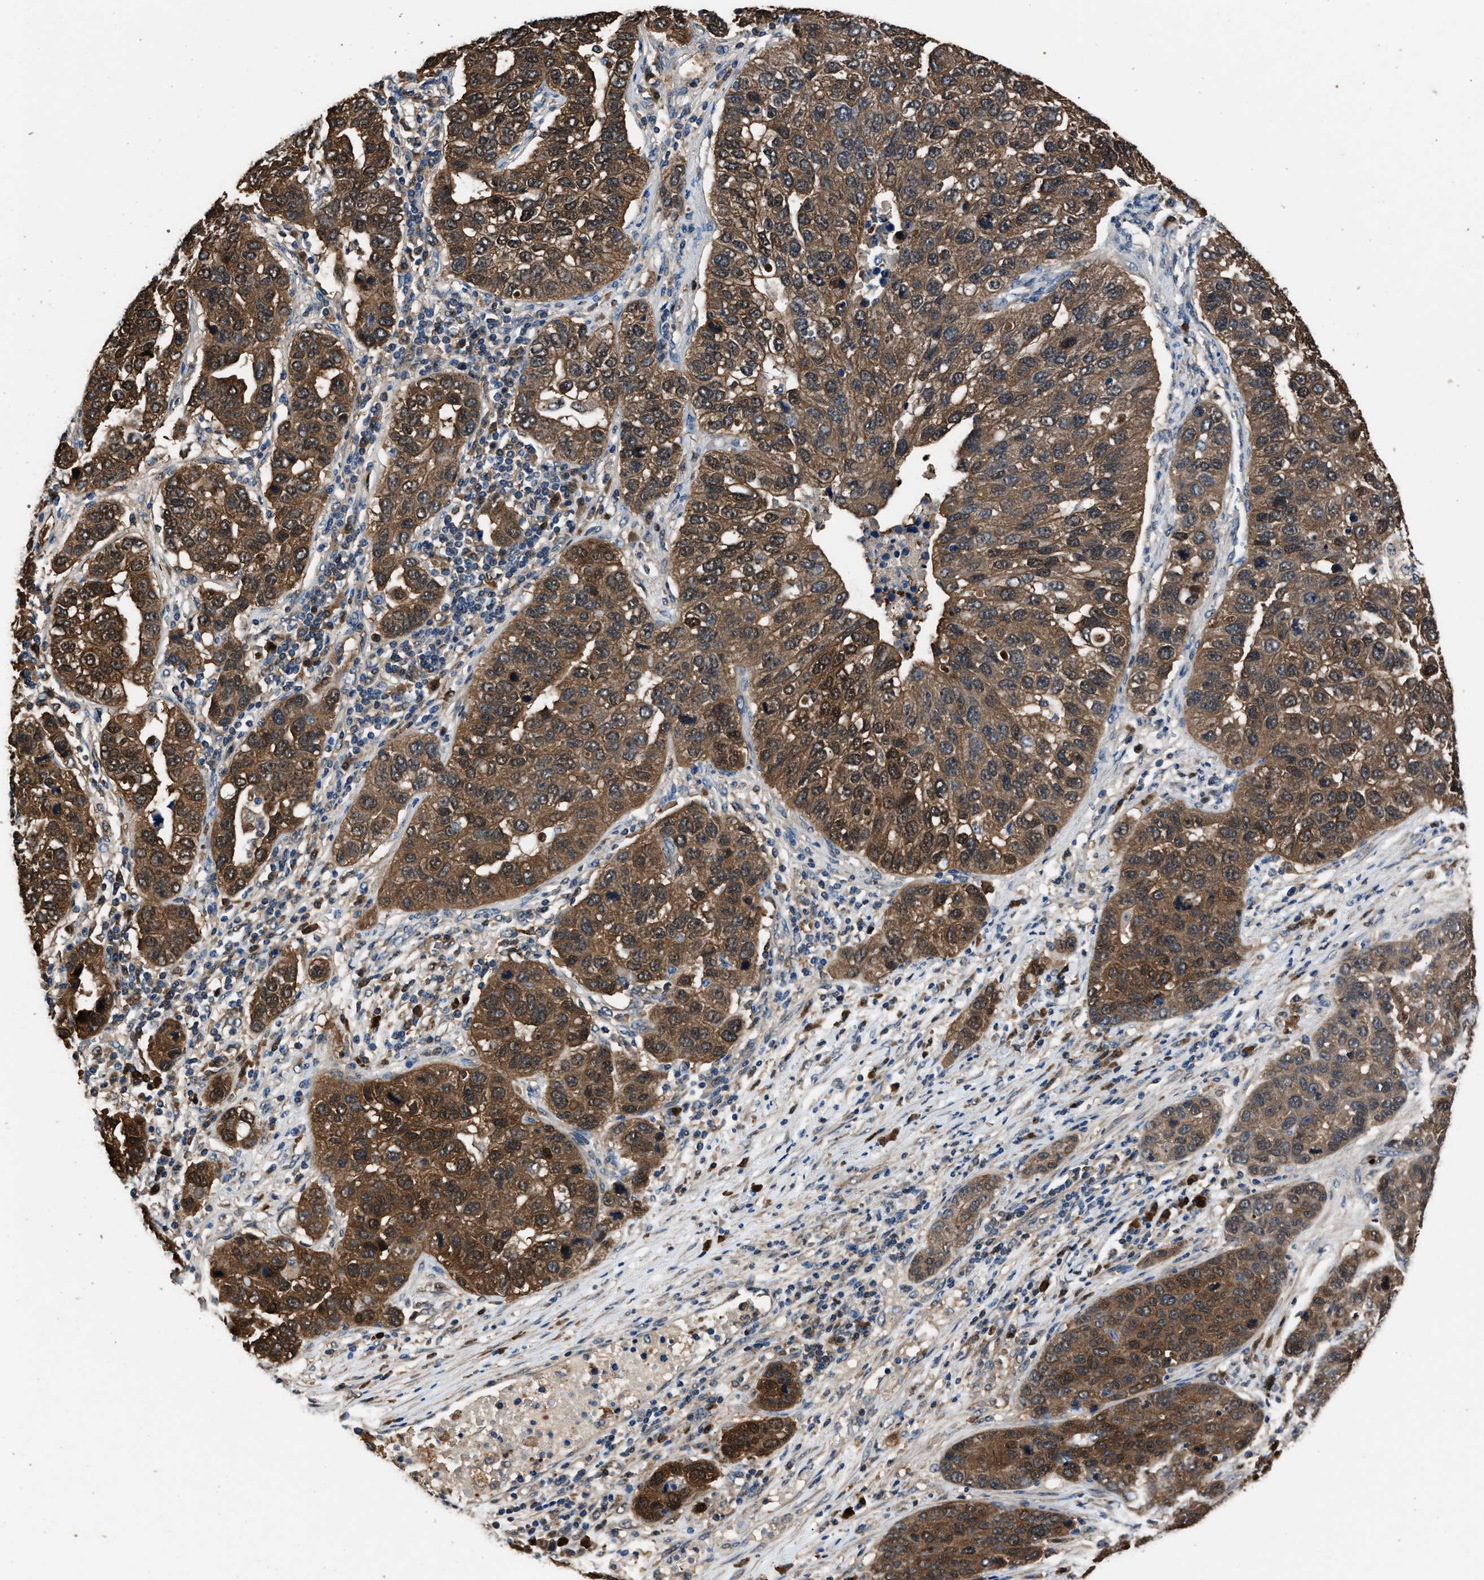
{"staining": {"intensity": "moderate", "quantity": ">75%", "location": "cytoplasmic/membranous"}, "tissue": "pancreatic cancer", "cell_type": "Tumor cells", "image_type": "cancer", "snomed": [{"axis": "morphology", "description": "Adenocarcinoma, NOS"}, {"axis": "topography", "description": "Pancreas"}], "caption": "Tumor cells demonstrate medium levels of moderate cytoplasmic/membranous staining in approximately >75% of cells in pancreatic cancer.", "gene": "GSTP1", "patient": {"sex": "female", "age": 61}}